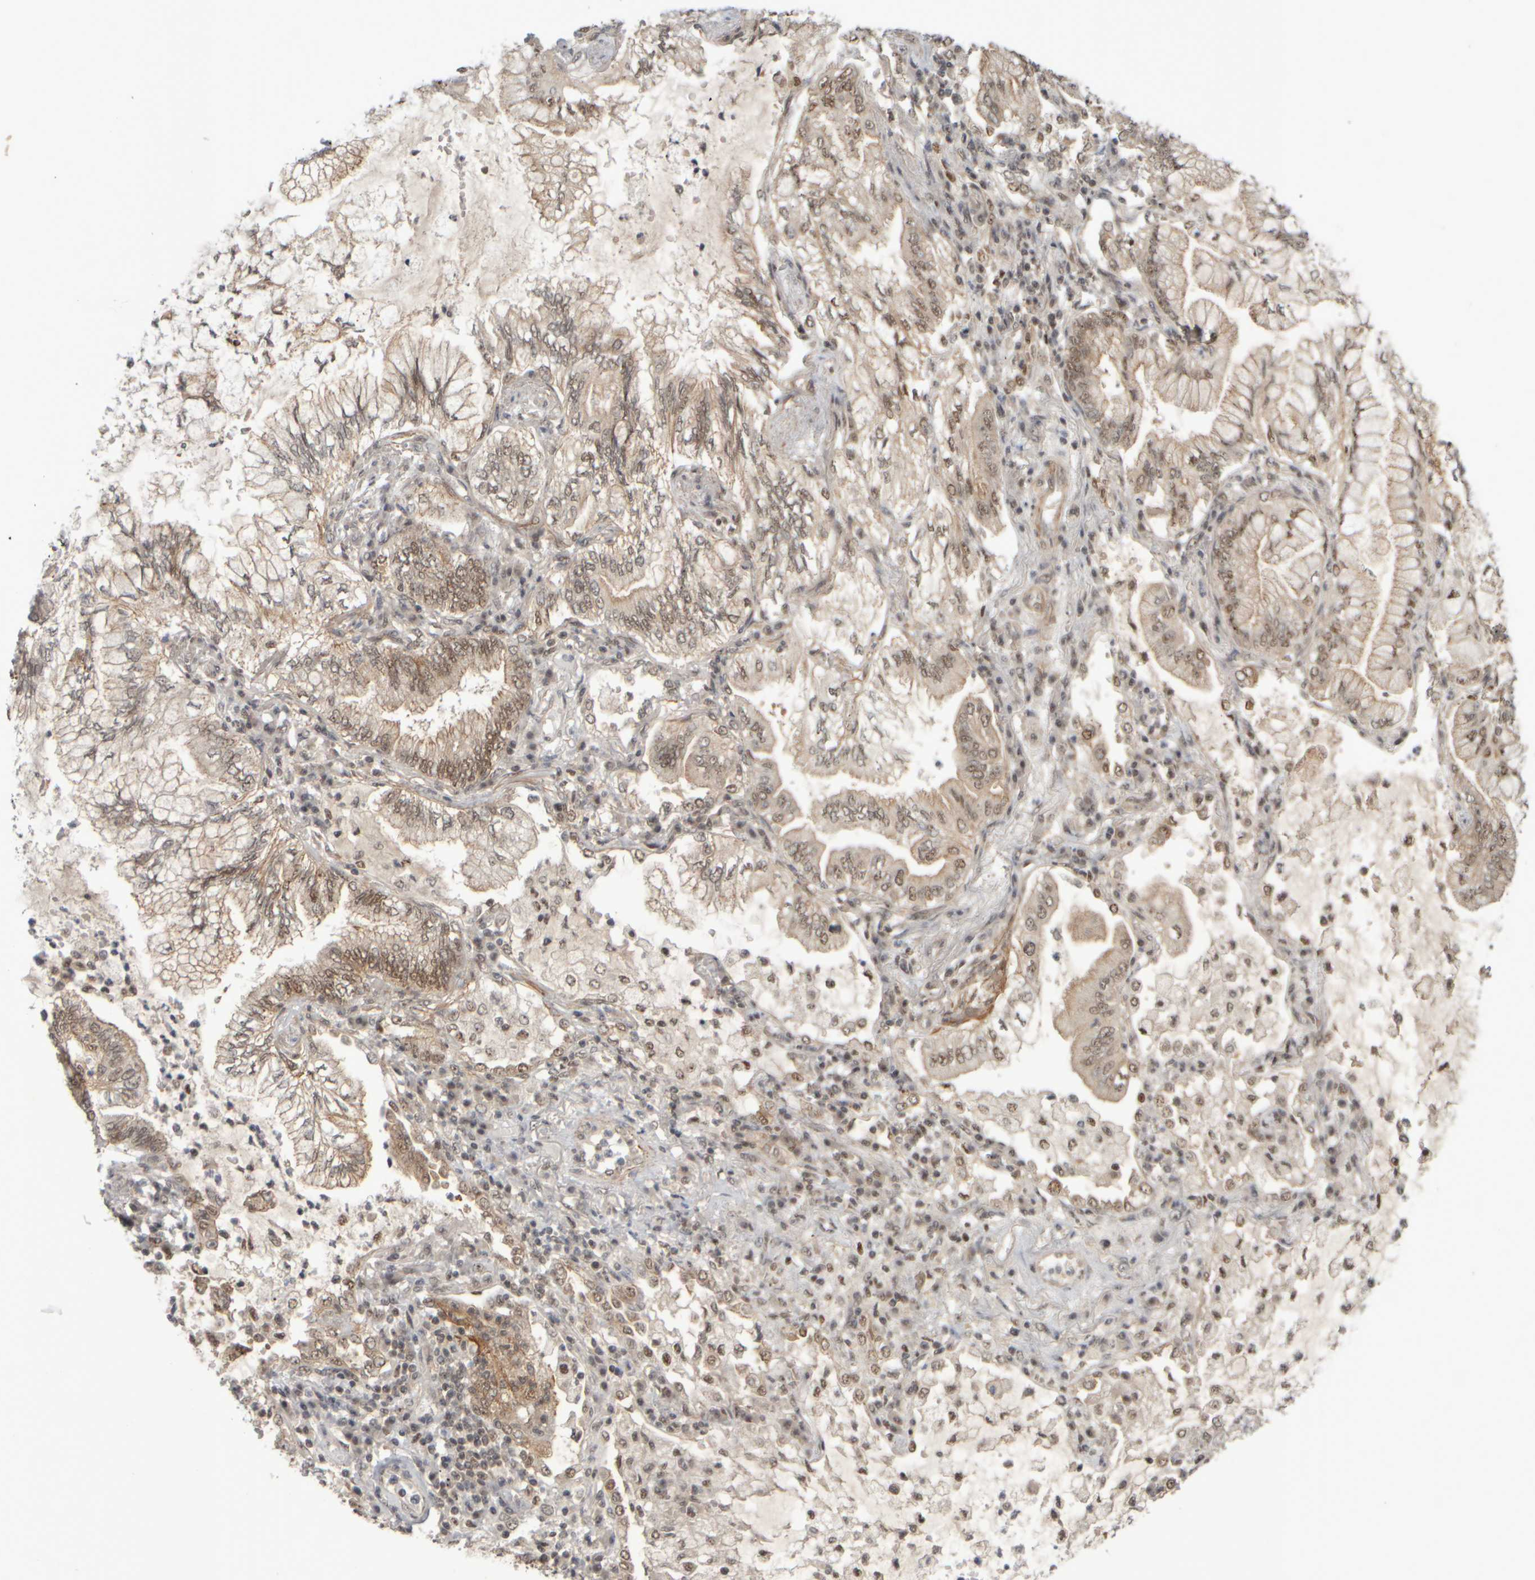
{"staining": {"intensity": "weak", "quantity": "25%-75%", "location": "cytoplasmic/membranous,nuclear"}, "tissue": "lung cancer", "cell_type": "Tumor cells", "image_type": "cancer", "snomed": [{"axis": "morphology", "description": "Adenocarcinoma, NOS"}, {"axis": "topography", "description": "Lung"}], "caption": "This is a micrograph of immunohistochemistry staining of lung cancer (adenocarcinoma), which shows weak expression in the cytoplasmic/membranous and nuclear of tumor cells.", "gene": "SYNRG", "patient": {"sex": "female", "age": 70}}